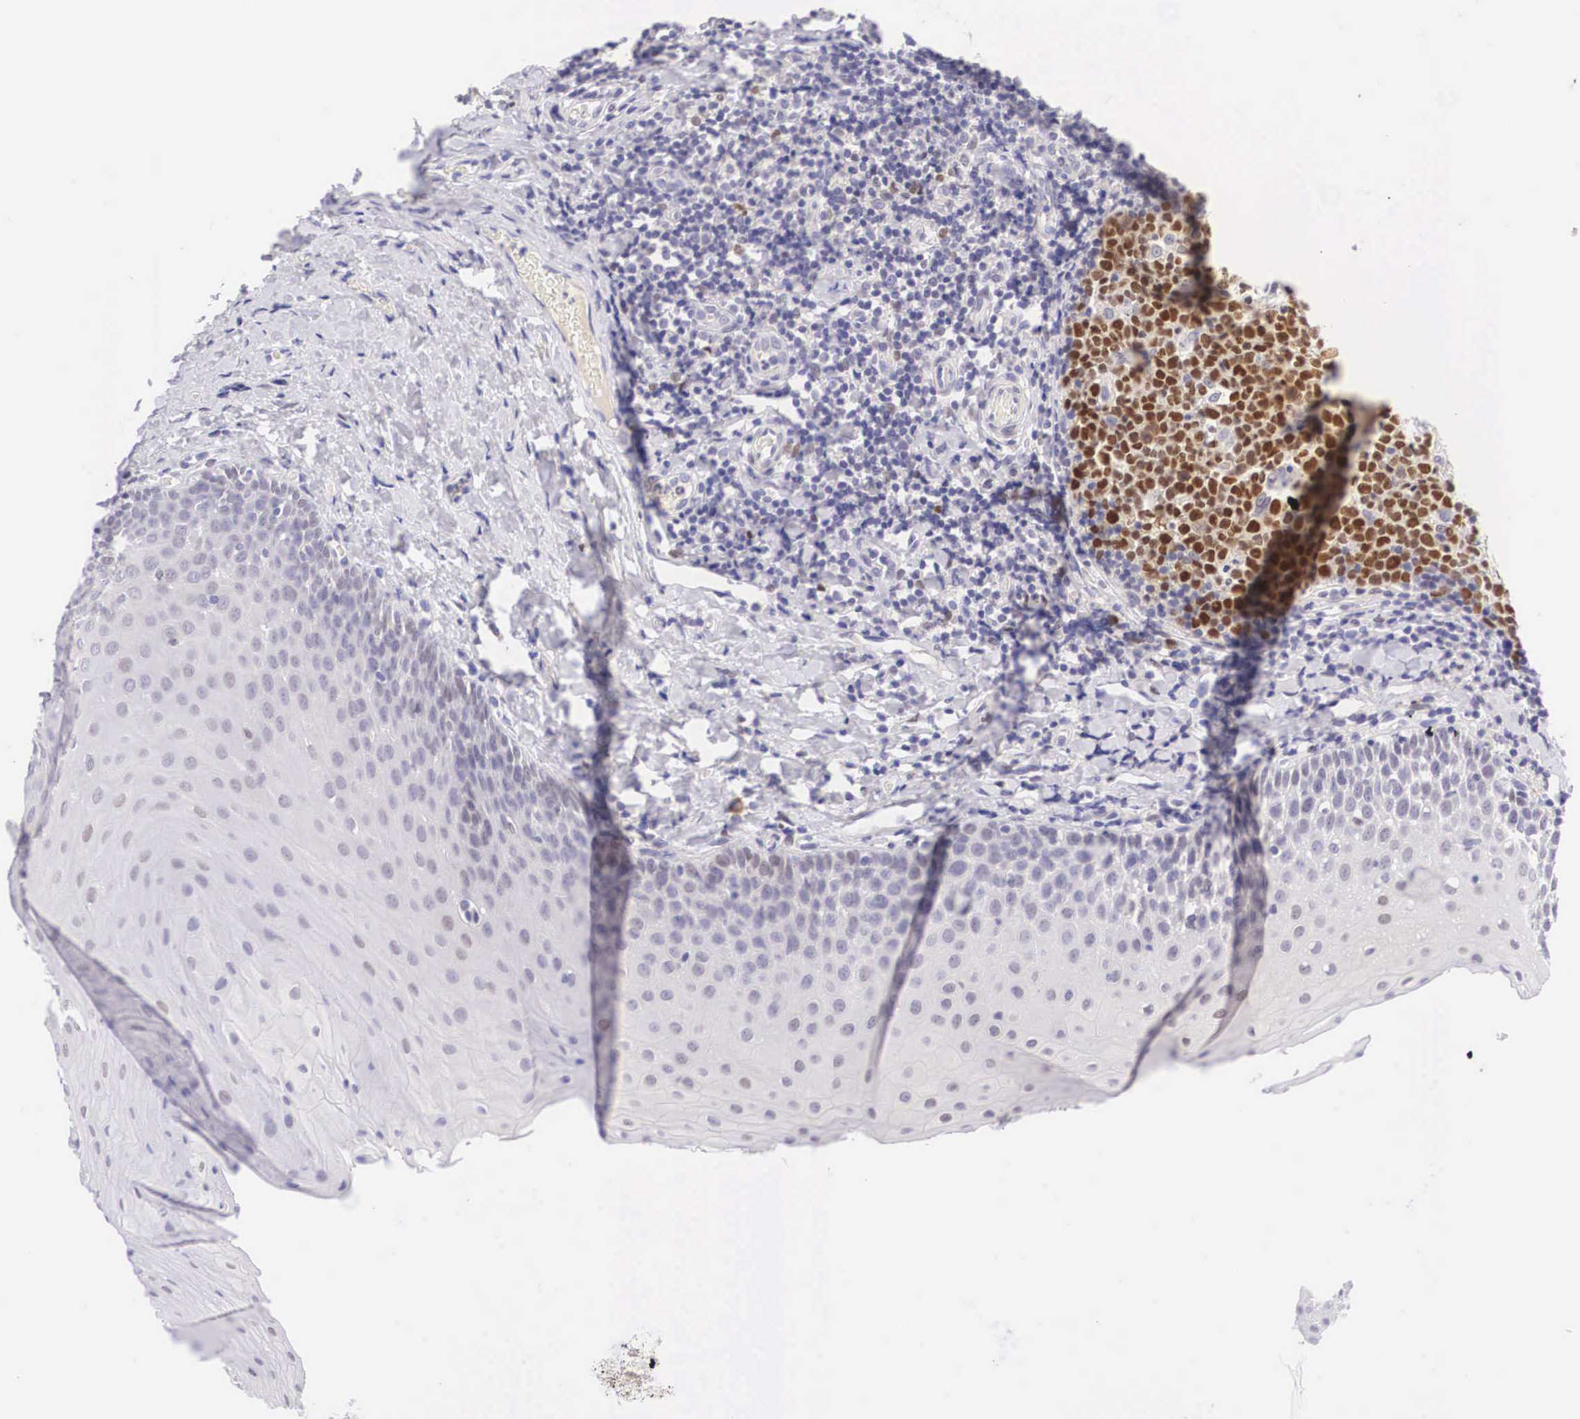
{"staining": {"intensity": "moderate", "quantity": "25%-75%", "location": "nuclear"}, "tissue": "tonsil", "cell_type": "Germinal center cells", "image_type": "normal", "snomed": [{"axis": "morphology", "description": "Normal tissue, NOS"}, {"axis": "topography", "description": "Tonsil"}], "caption": "A brown stain highlights moderate nuclear staining of a protein in germinal center cells of normal tonsil. (brown staining indicates protein expression, while blue staining denotes nuclei).", "gene": "BCL6", "patient": {"sex": "female", "age": 41}}